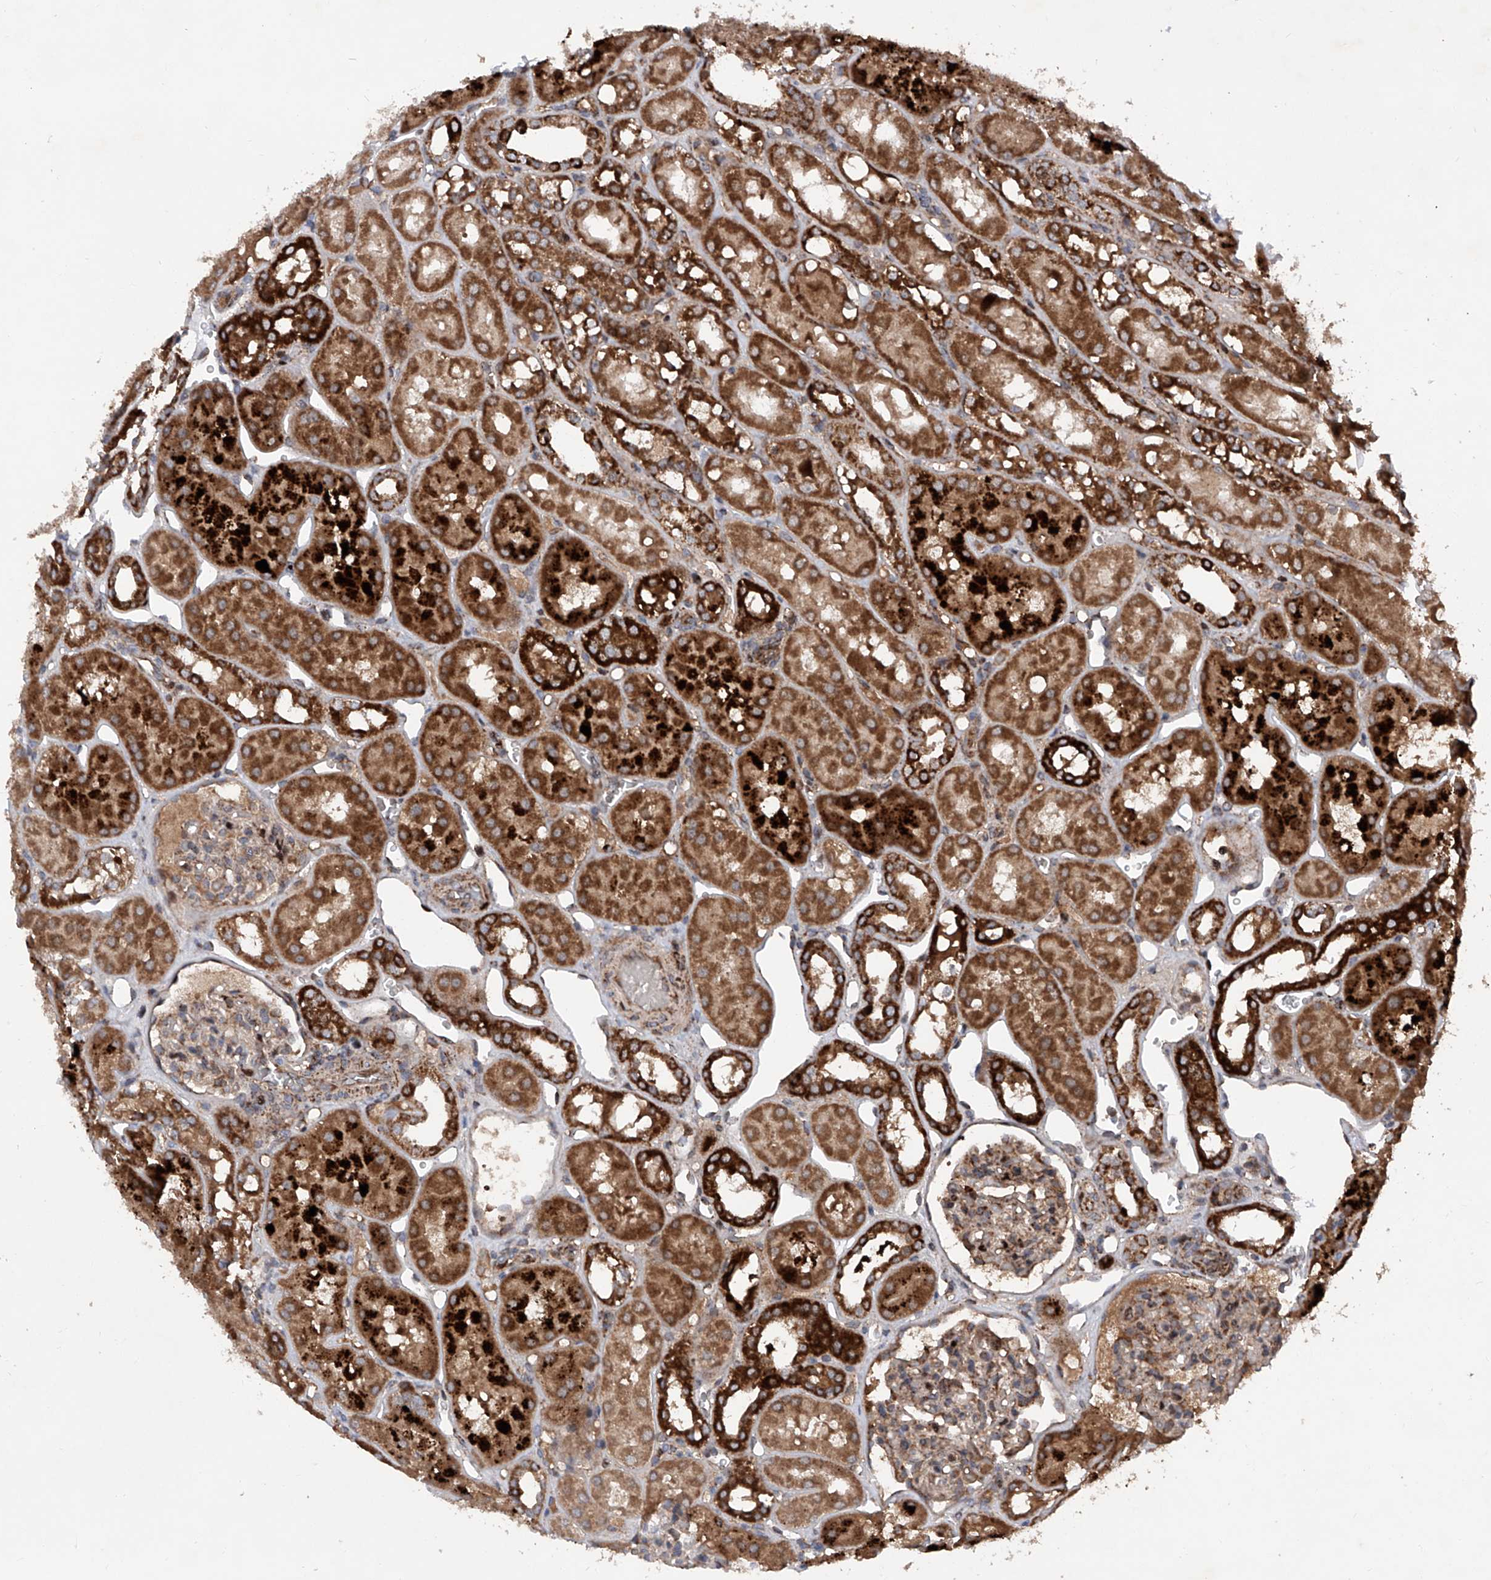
{"staining": {"intensity": "moderate", "quantity": "25%-75%", "location": "cytoplasmic/membranous"}, "tissue": "kidney", "cell_type": "Cells in glomeruli", "image_type": "normal", "snomed": [{"axis": "morphology", "description": "Normal tissue, NOS"}, {"axis": "topography", "description": "Kidney"}], "caption": "DAB immunohistochemical staining of unremarkable kidney shows moderate cytoplasmic/membranous protein staining in about 25%-75% of cells in glomeruli. Immunohistochemistry (ihc) stains the protein in brown and the nuclei are stained blue.", "gene": "DAD1", "patient": {"sex": "male", "age": 16}}